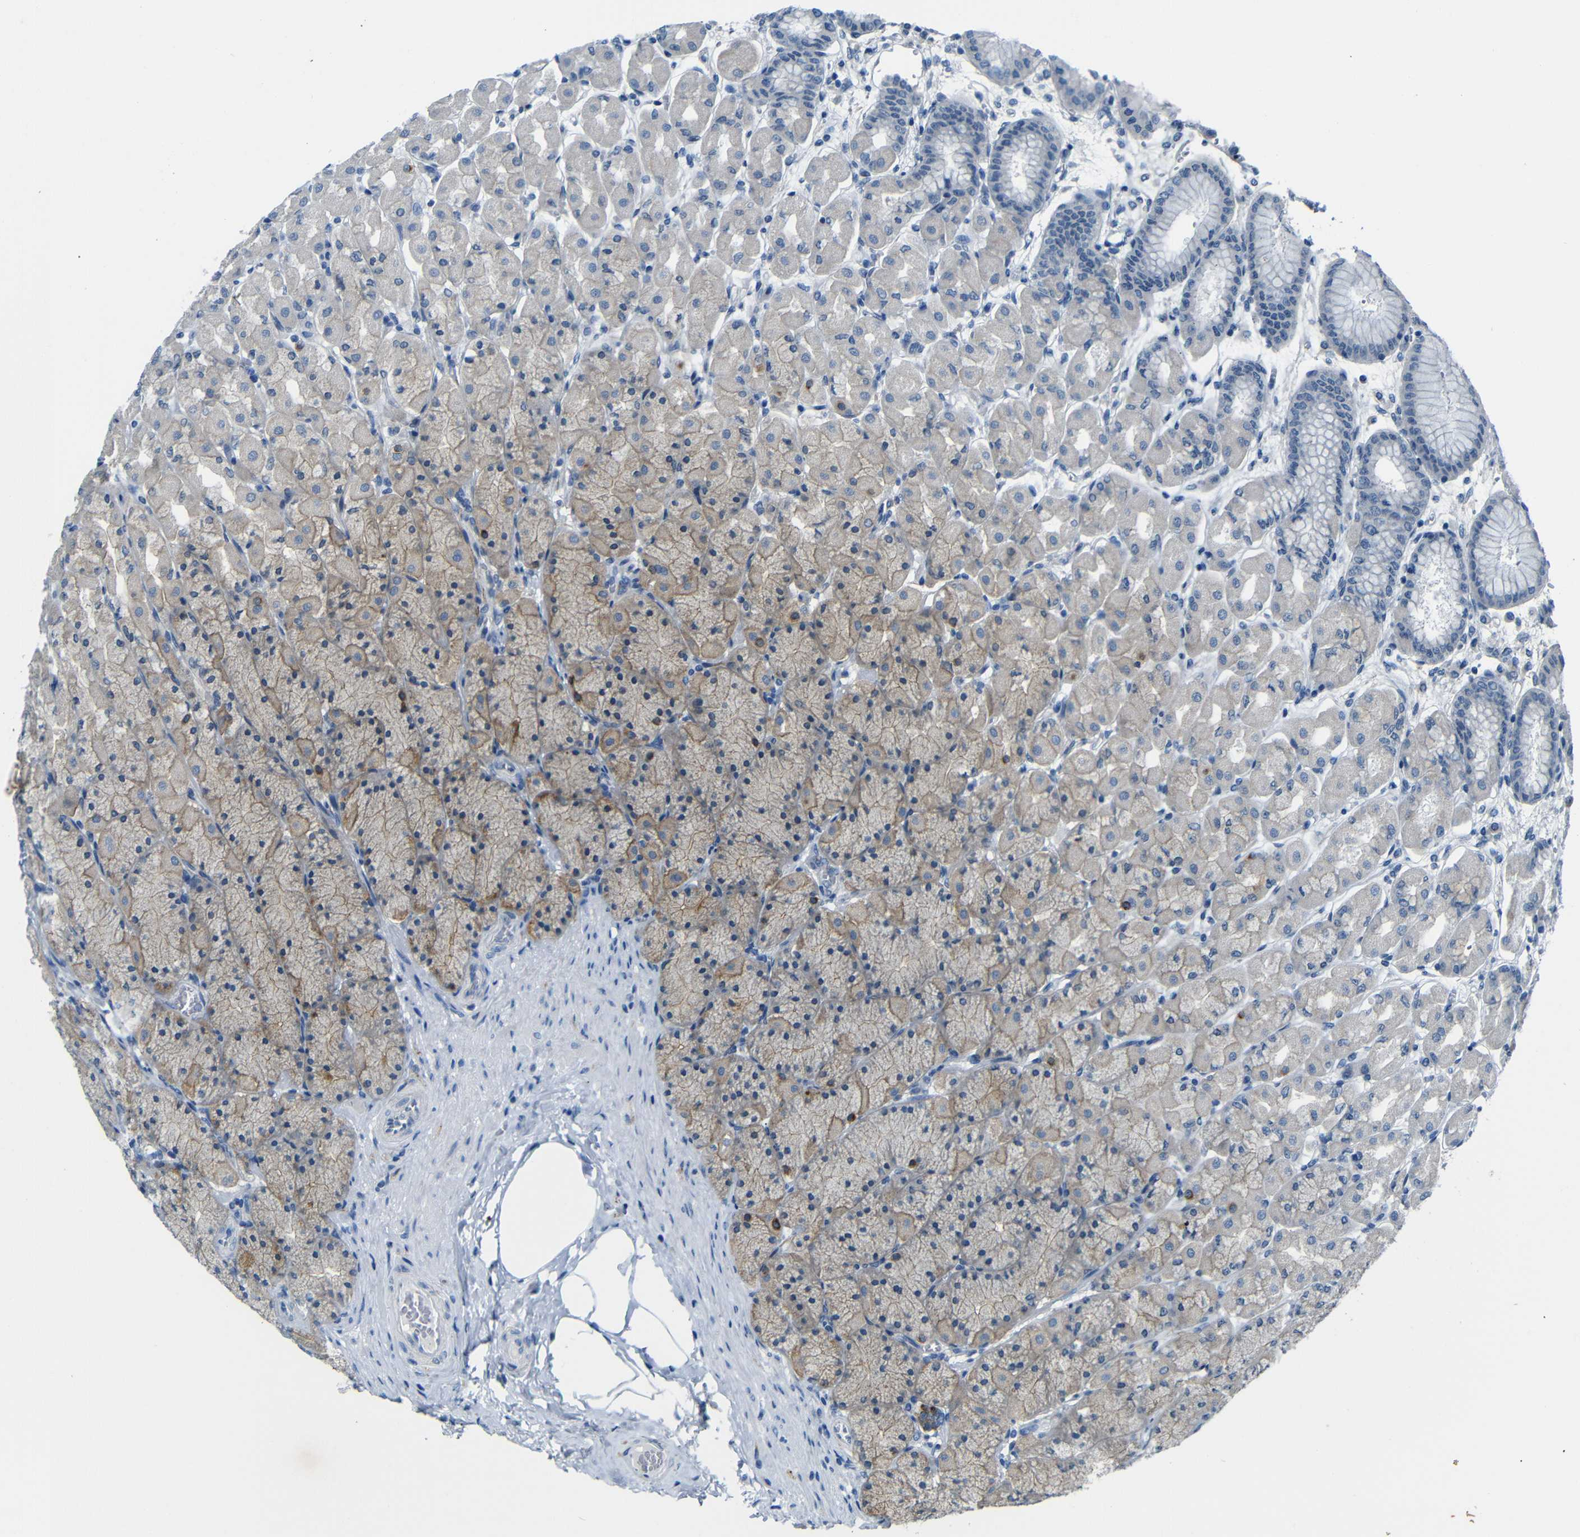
{"staining": {"intensity": "moderate", "quantity": "25%-75%", "location": "cytoplasmic/membranous"}, "tissue": "stomach", "cell_type": "Glandular cells", "image_type": "normal", "snomed": [{"axis": "morphology", "description": "Normal tissue, NOS"}, {"axis": "topography", "description": "Stomach, upper"}], "caption": "A high-resolution histopathology image shows IHC staining of normal stomach, which demonstrates moderate cytoplasmic/membranous expression in about 25%-75% of glandular cells. Ihc stains the protein of interest in brown and the nuclei are stained blue.", "gene": "ANK3", "patient": {"sex": "female", "age": 56}}